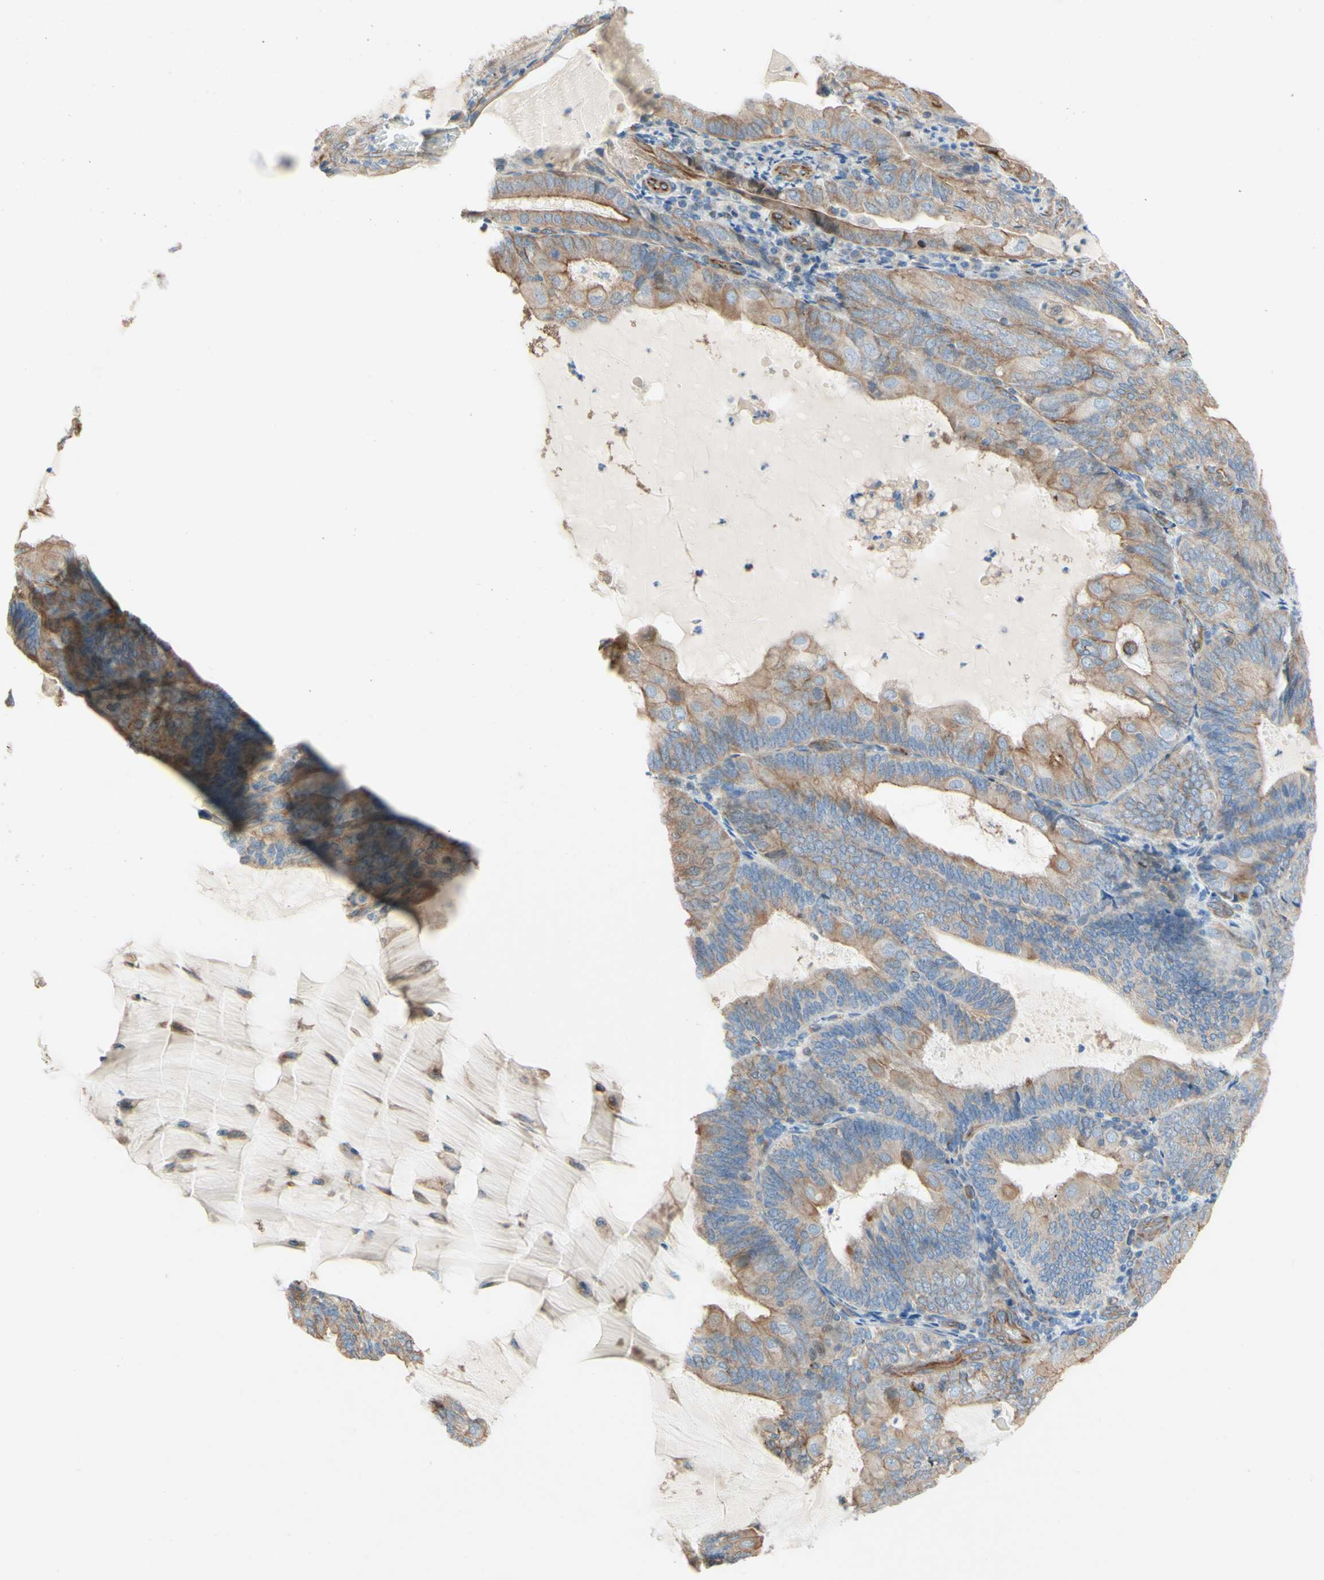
{"staining": {"intensity": "weak", "quantity": ">75%", "location": "cytoplasmic/membranous"}, "tissue": "endometrial cancer", "cell_type": "Tumor cells", "image_type": "cancer", "snomed": [{"axis": "morphology", "description": "Adenocarcinoma, NOS"}, {"axis": "topography", "description": "Endometrium"}], "caption": "Immunohistochemical staining of human endometrial adenocarcinoma exhibits low levels of weak cytoplasmic/membranous expression in about >75% of tumor cells. The protein of interest is stained brown, and the nuclei are stained in blue (DAB IHC with brightfield microscopy, high magnification).", "gene": "ENDOD1", "patient": {"sex": "female", "age": 81}}